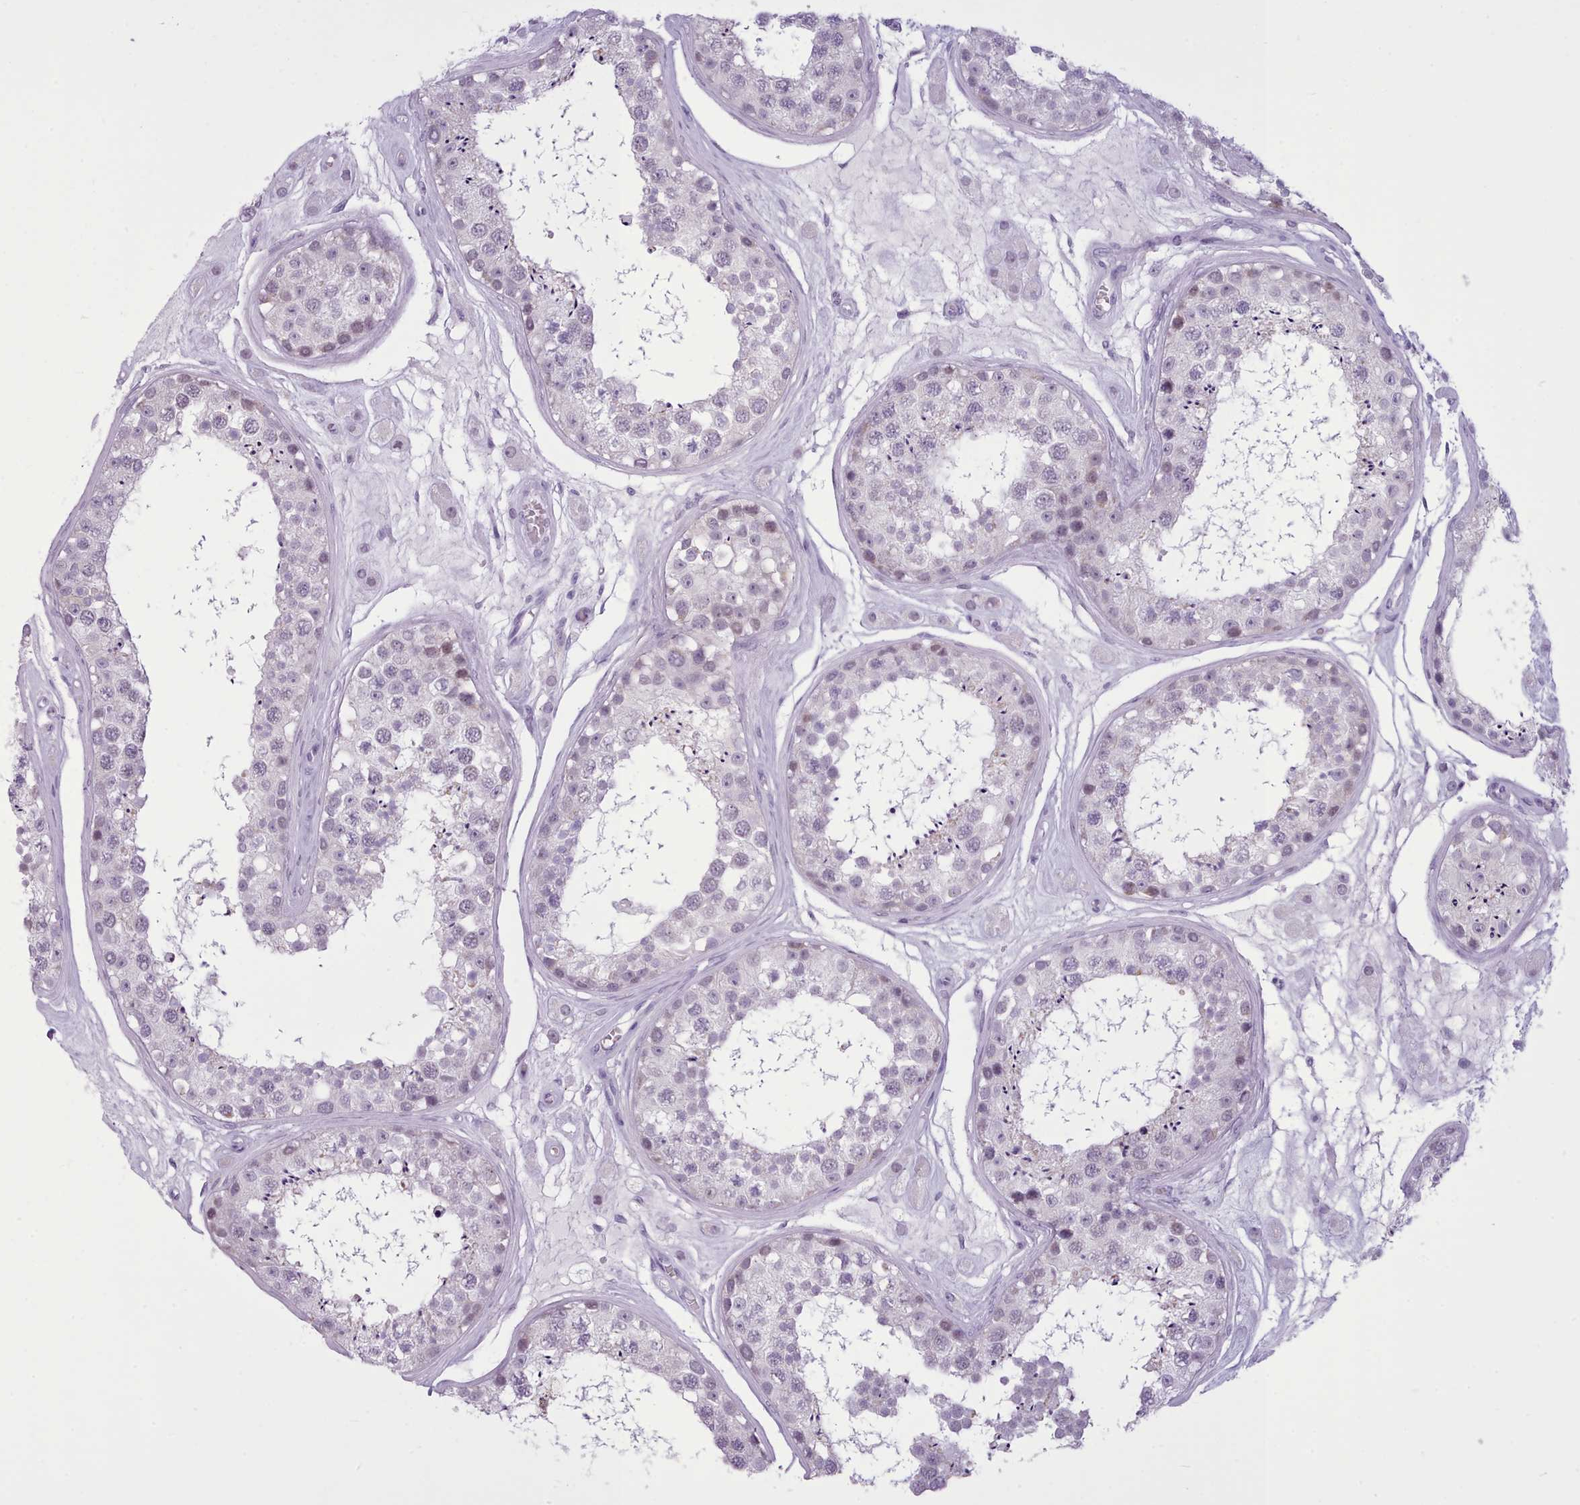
{"staining": {"intensity": "weak", "quantity": "<25%", "location": "nuclear"}, "tissue": "testis", "cell_type": "Cells in seminiferous ducts", "image_type": "normal", "snomed": [{"axis": "morphology", "description": "Normal tissue, NOS"}, {"axis": "topography", "description": "Testis"}], "caption": "Immunohistochemistry (IHC) image of normal testis: testis stained with DAB demonstrates no significant protein expression in cells in seminiferous ducts. Brightfield microscopy of IHC stained with DAB (brown) and hematoxylin (blue), captured at high magnification.", "gene": "FBXO48", "patient": {"sex": "male", "age": 25}}